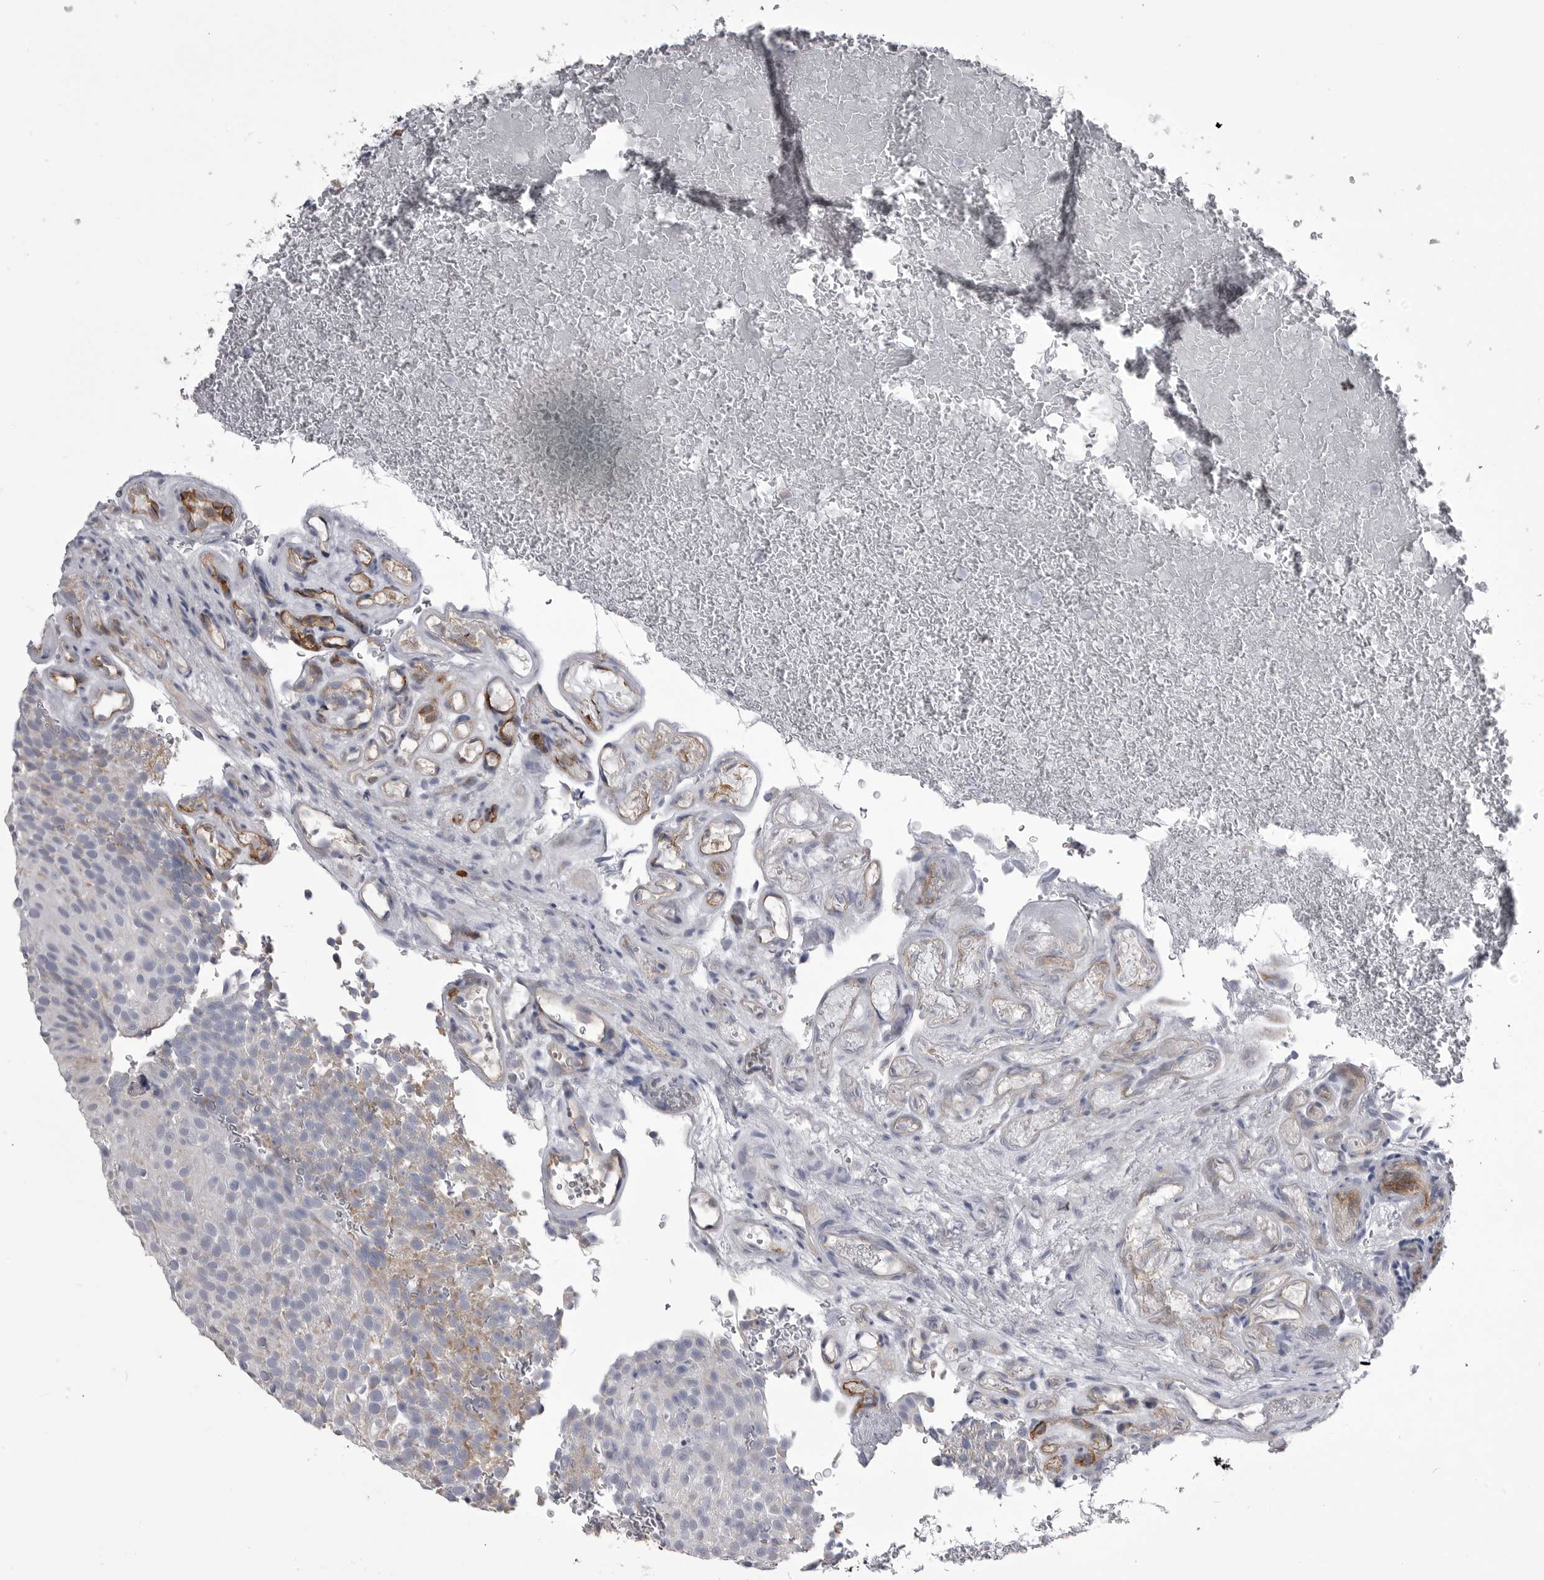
{"staining": {"intensity": "negative", "quantity": "none", "location": "none"}, "tissue": "urothelial cancer", "cell_type": "Tumor cells", "image_type": "cancer", "snomed": [{"axis": "morphology", "description": "Urothelial carcinoma, Low grade"}, {"axis": "topography", "description": "Urinary bladder"}], "caption": "Micrograph shows no protein positivity in tumor cells of urothelial cancer tissue.", "gene": "OPLAH", "patient": {"sex": "male", "age": 78}}